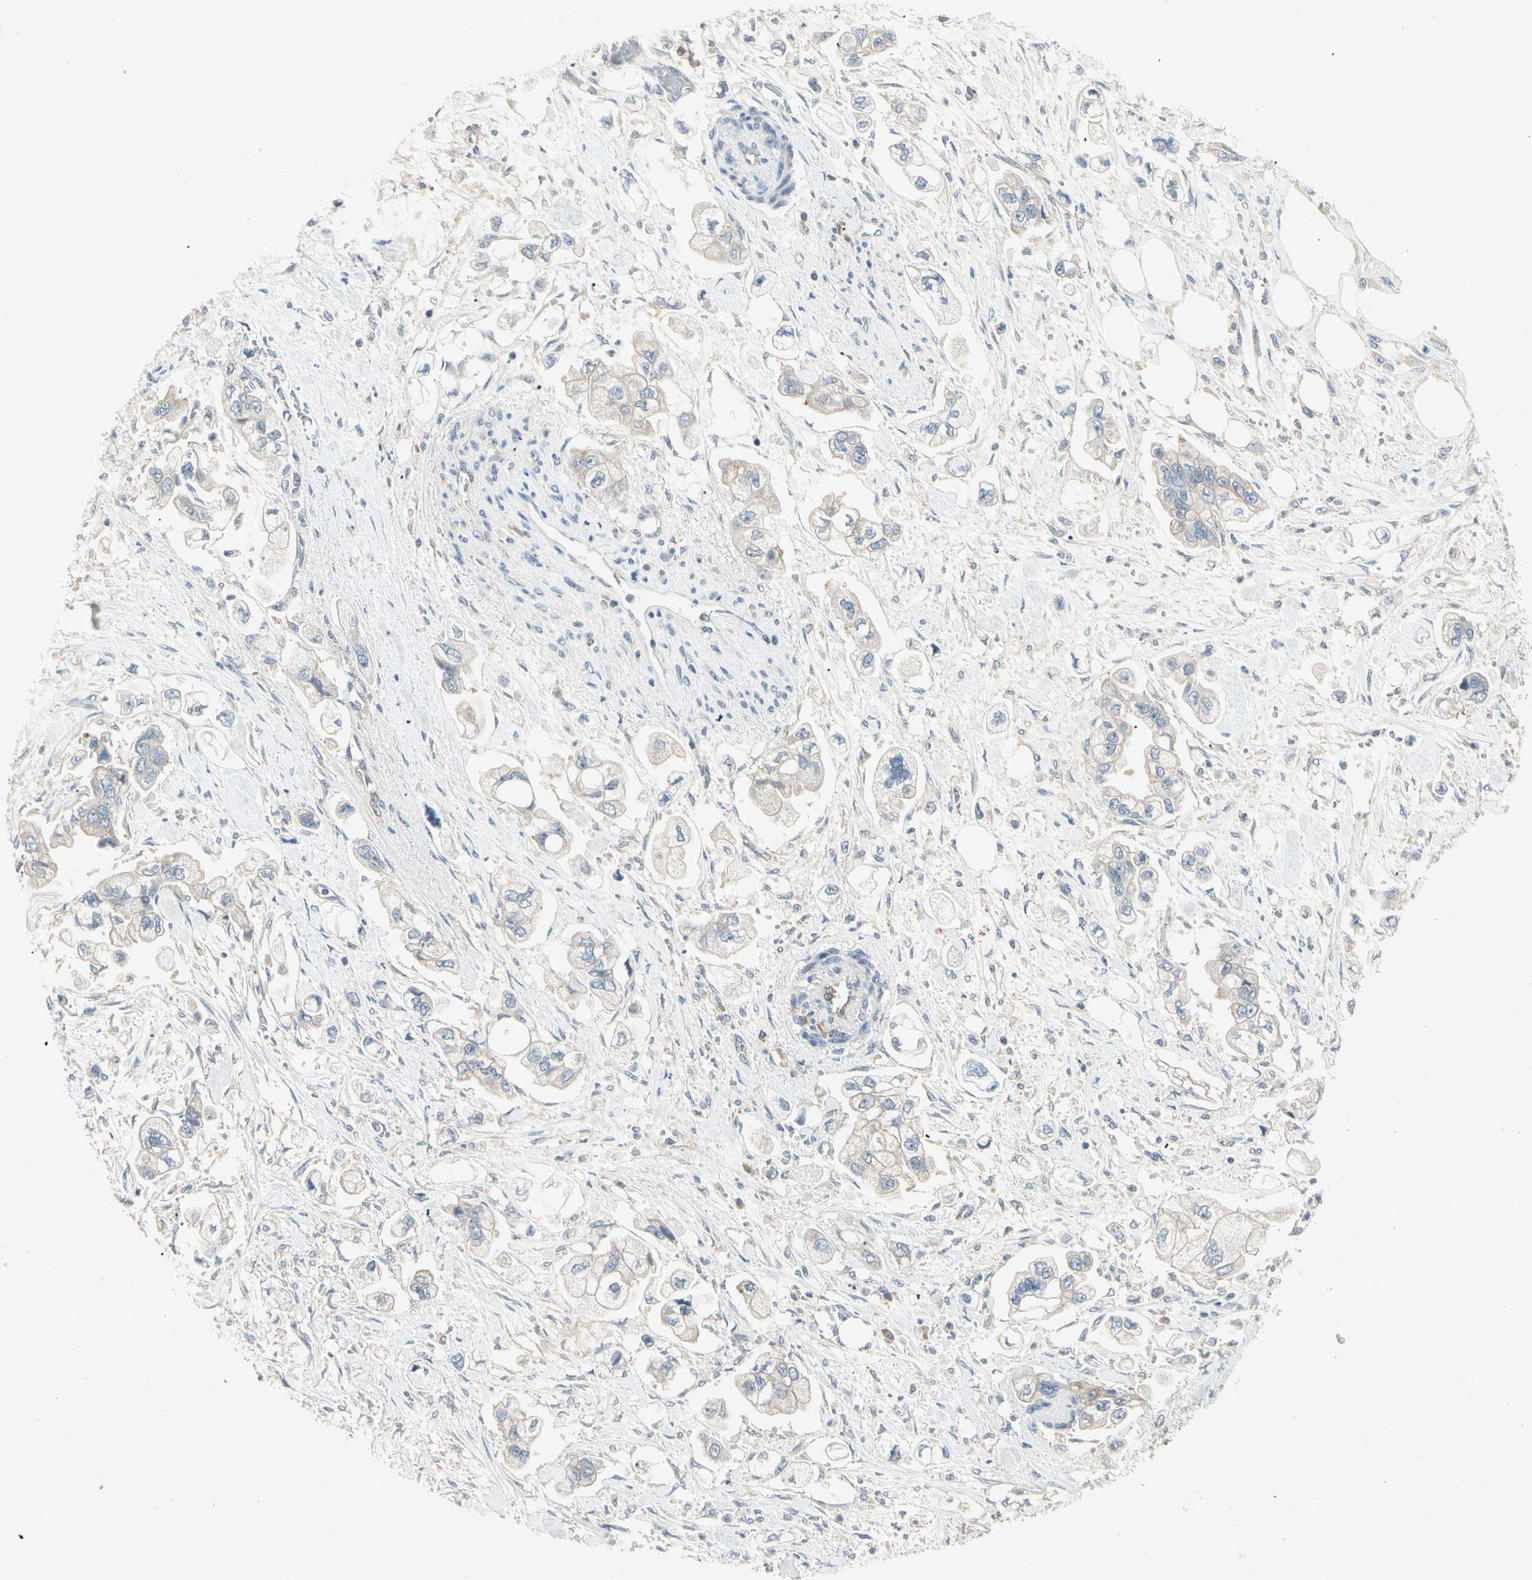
{"staining": {"intensity": "negative", "quantity": "none", "location": "none"}, "tissue": "stomach cancer", "cell_type": "Tumor cells", "image_type": "cancer", "snomed": [{"axis": "morphology", "description": "Adenocarcinoma, NOS"}, {"axis": "topography", "description": "Stomach"}], "caption": "IHC of stomach adenocarcinoma reveals no staining in tumor cells.", "gene": "IL1R1", "patient": {"sex": "male", "age": 62}}